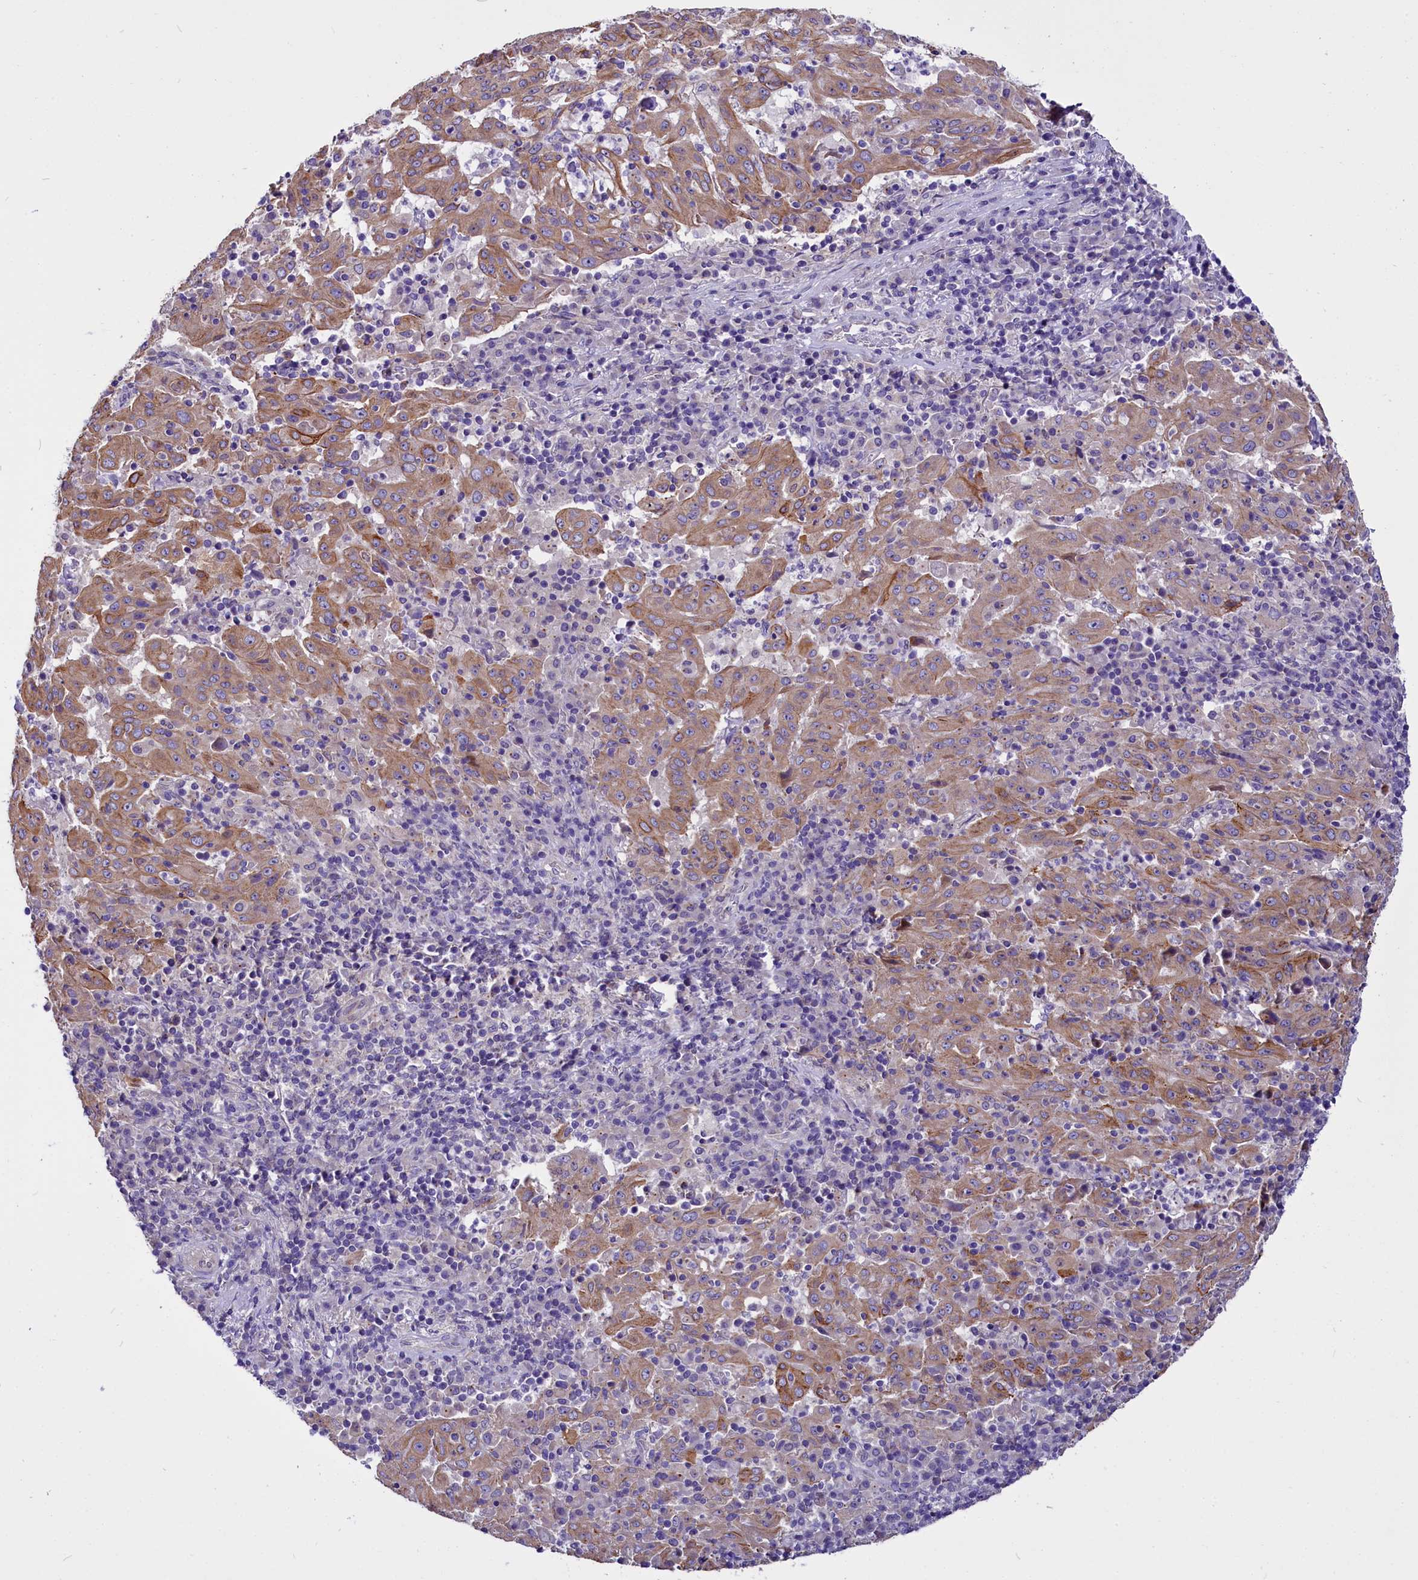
{"staining": {"intensity": "moderate", "quantity": ">75%", "location": "cytoplasmic/membranous"}, "tissue": "pancreatic cancer", "cell_type": "Tumor cells", "image_type": "cancer", "snomed": [{"axis": "morphology", "description": "Adenocarcinoma, NOS"}, {"axis": "topography", "description": "Pancreas"}], "caption": "The immunohistochemical stain shows moderate cytoplasmic/membranous positivity in tumor cells of pancreatic cancer (adenocarcinoma) tissue.", "gene": "CEP170", "patient": {"sex": "male", "age": 63}}